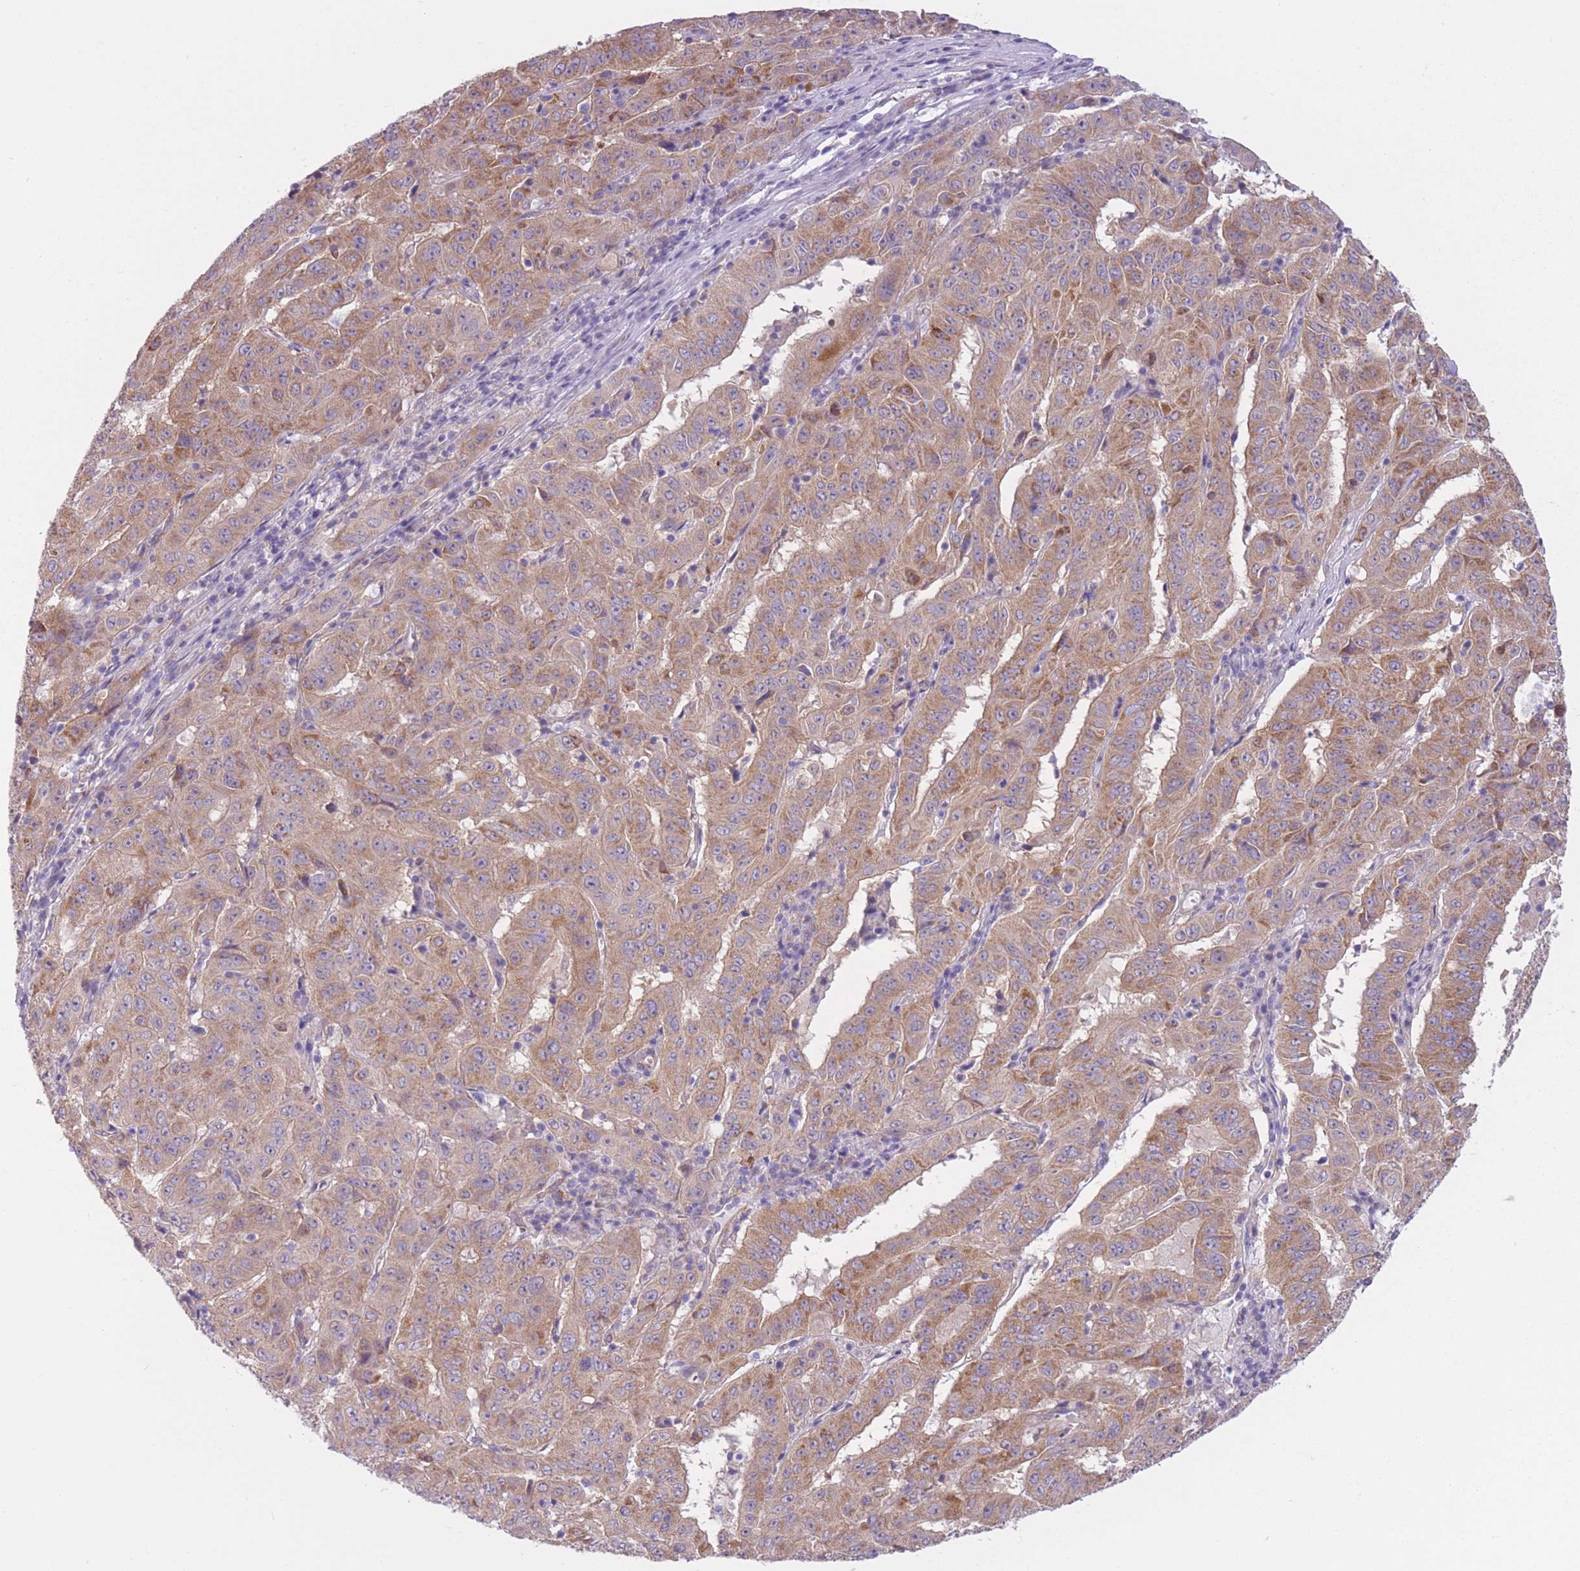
{"staining": {"intensity": "moderate", "quantity": ">75%", "location": "cytoplasmic/membranous"}, "tissue": "pancreatic cancer", "cell_type": "Tumor cells", "image_type": "cancer", "snomed": [{"axis": "morphology", "description": "Adenocarcinoma, NOS"}, {"axis": "topography", "description": "Pancreas"}], "caption": "Pancreatic cancer tissue reveals moderate cytoplasmic/membranous expression in about >75% of tumor cells", "gene": "SERPINB3", "patient": {"sex": "male", "age": 63}}